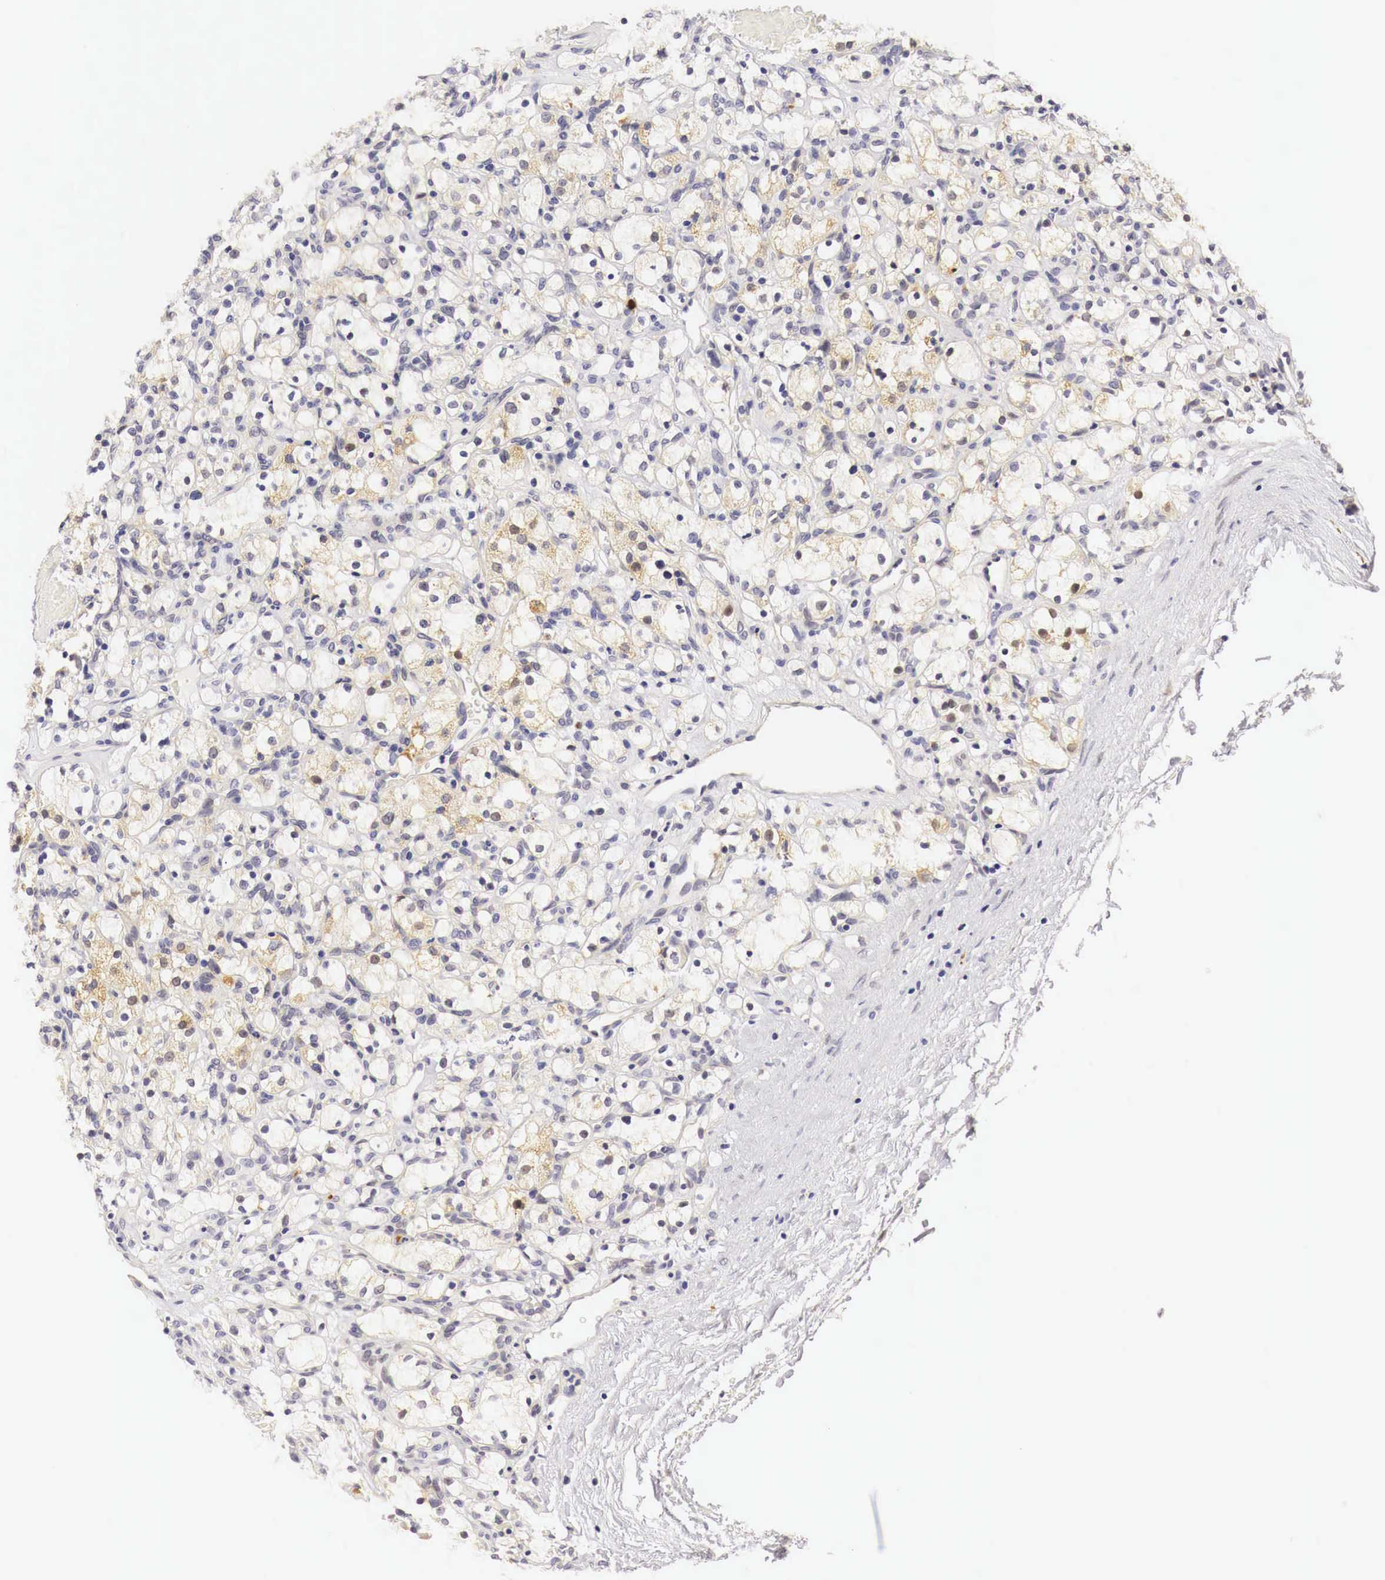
{"staining": {"intensity": "weak", "quantity": "25%-75%", "location": "cytoplasmic/membranous,nuclear"}, "tissue": "renal cancer", "cell_type": "Tumor cells", "image_type": "cancer", "snomed": [{"axis": "morphology", "description": "Adenocarcinoma, NOS"}, {"axis": "topography", "description": "Kidney"}], "caption": "Immunohistochemical staining of human adenocarcinoma (renal) shows weak cytoplasmic/membranous and nuclear protein staining in approximately 25%-75% of tumor cells. (DAB (3,3'-diaminobenzidine) = brown stain, brightfield microscopy at high magnification).", "gene": "CASP3", "patient": {"sex": "female", "age": 83}}